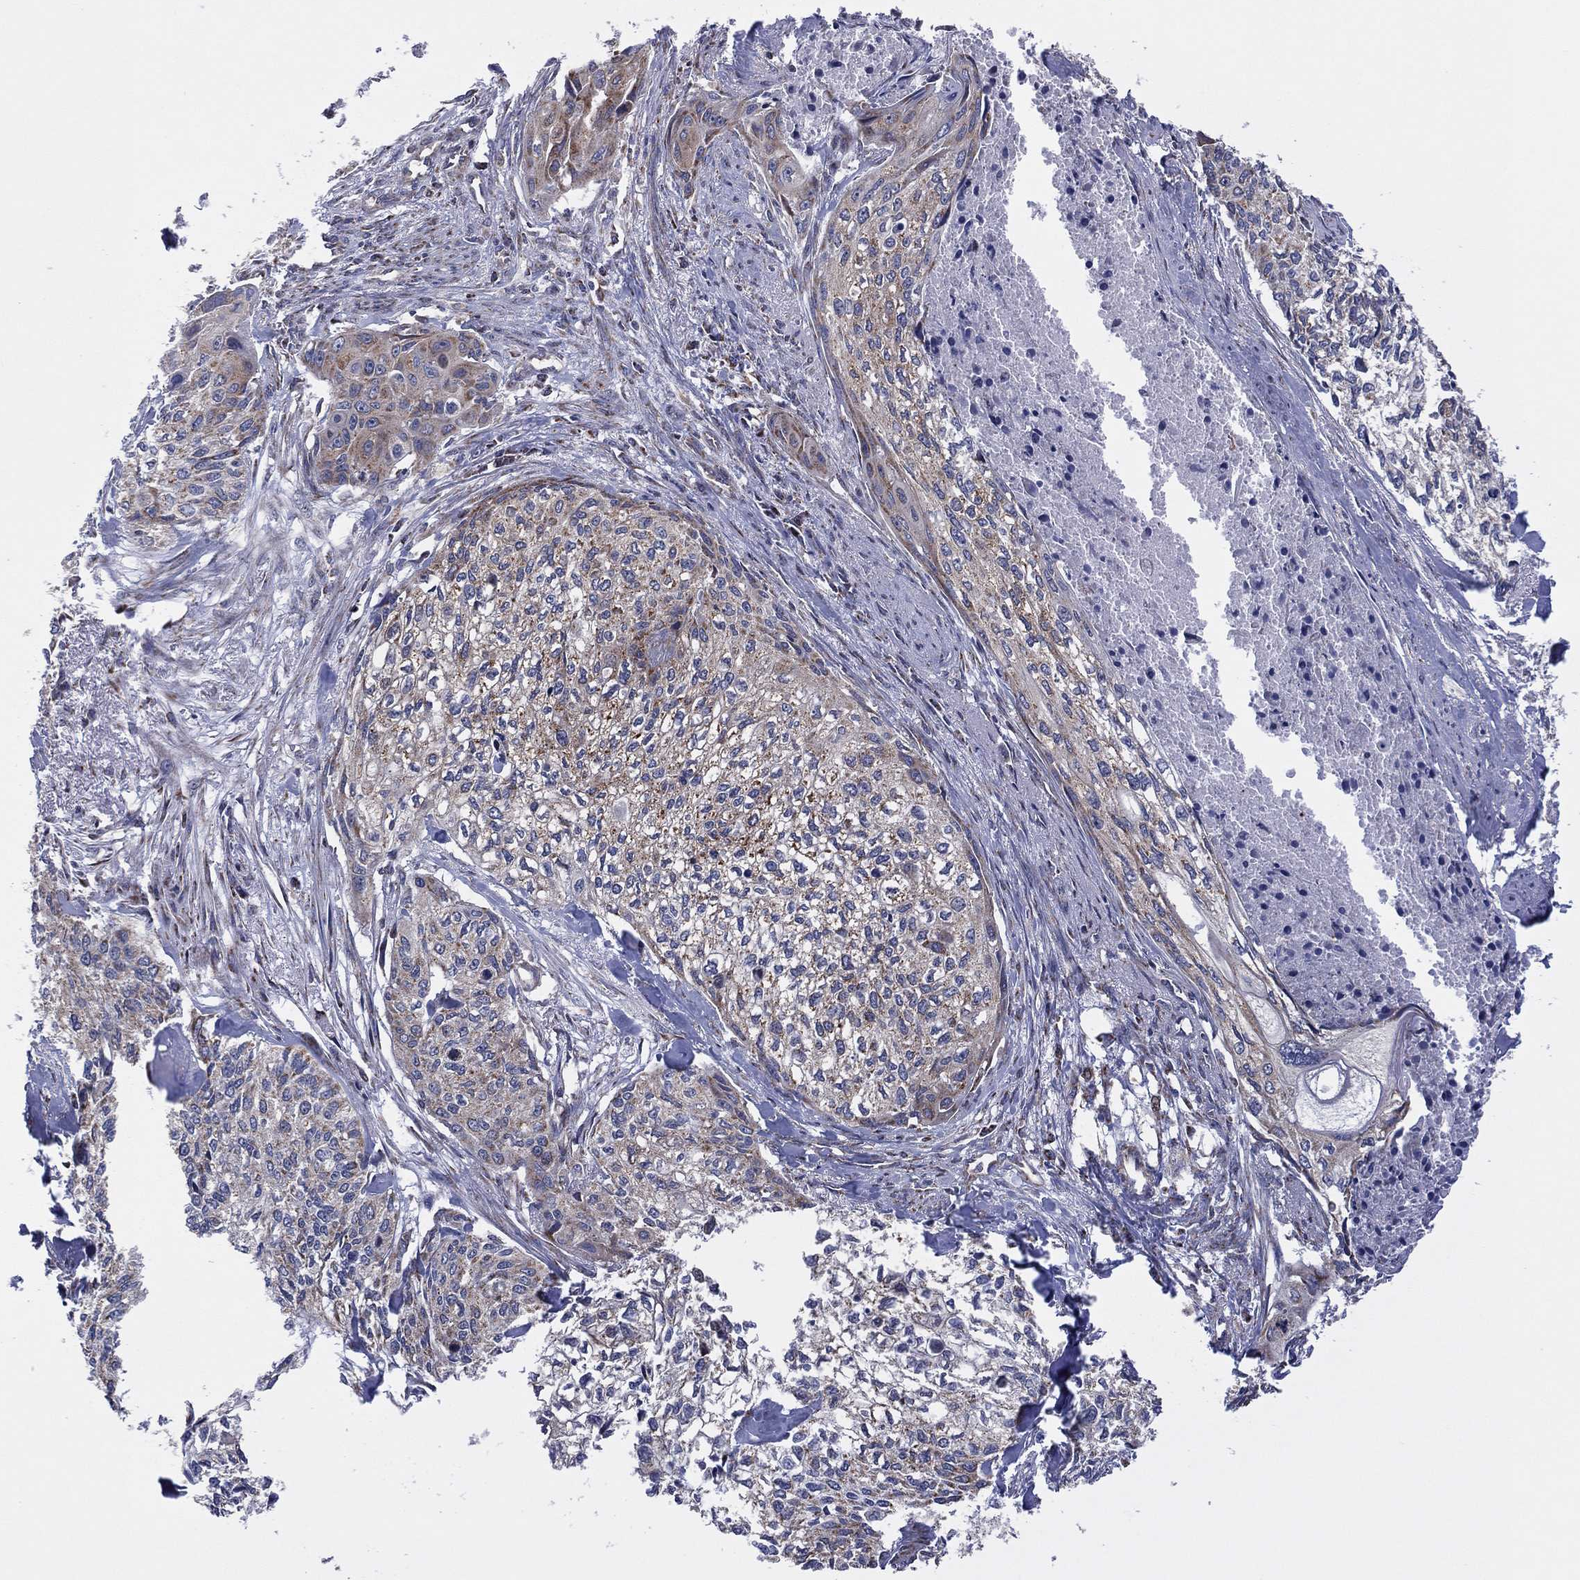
{"staining": {"intensity": "weak", "quantity": "<25%", "location": "cytoplasmic/membranous"}, "tissue": "cervical cancer", "cell_type": "Tumor cells", "image_type": "cancer", "snomed": [{"axis": "morphology", "description": "Squamous cell carcinoma, NOS"}, {"axis": "topography", "description": "Cervix"}], "caption": "An immunohistochemistry (IHC) image of cervical cancer is shown. There is no staining in tumor cells of cervical cancer. (Stains: DAB immunohistochemistry with hematoxylin counter stain, Microscopy: brightfield microscopy at high magnification).", "gene": "PIDD1", "patient": {"sex": "female", "age": 58}}